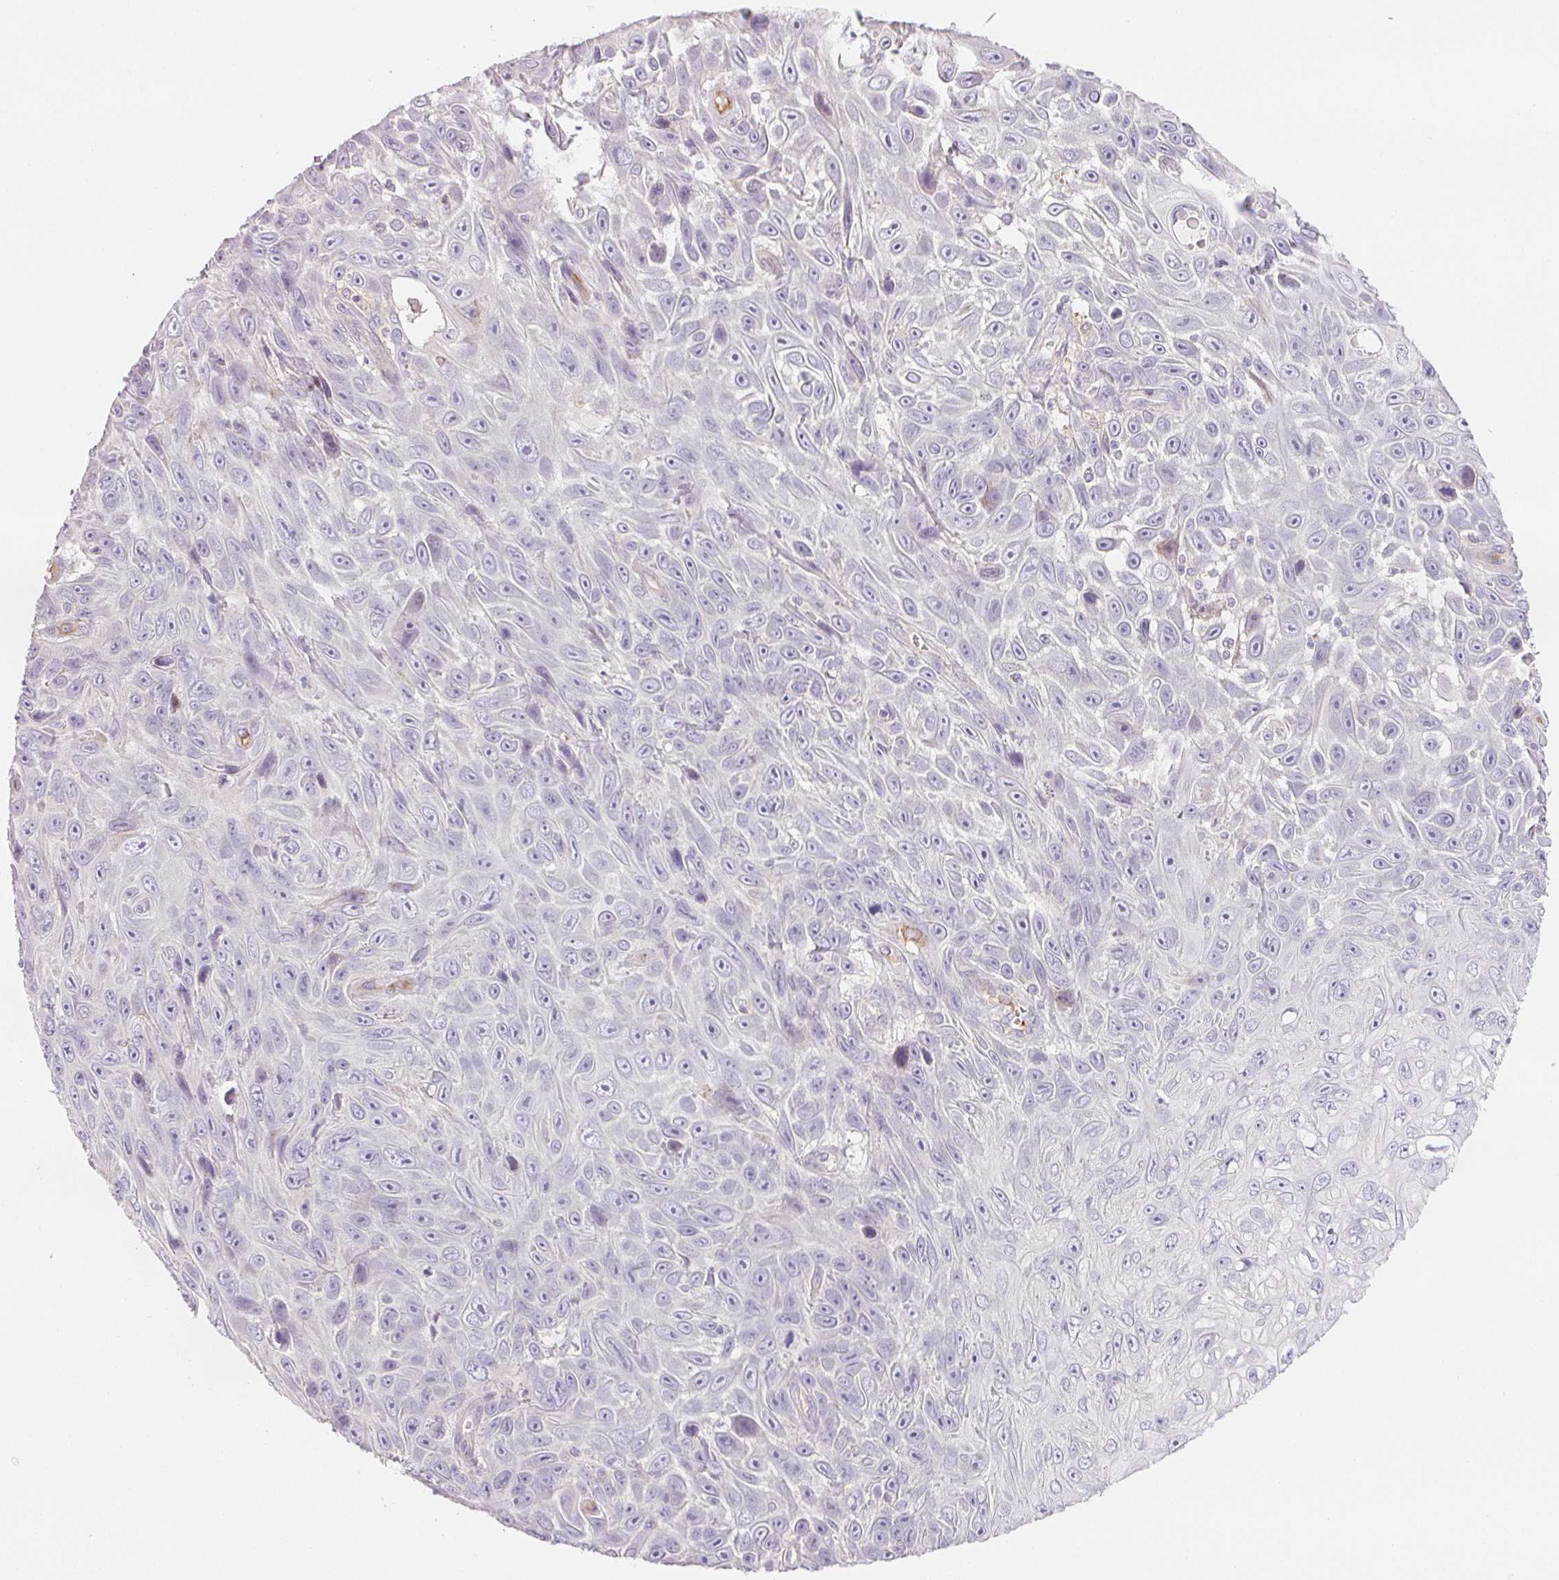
{"staining": {"intensity": "negative", "quantity": "none", "location": "none"}, "tissue": "skin cancer", "cell_type": "Tumor cells", "image_type": "cancer", "snomed": [{"axis": "morphology", "description": "Squamous cell carcinoma, NOS"}, {"axis": "topography", "description": "Skin"}], "caption": "IHC of skin cancer displays no staining in tumor cells. (Brightfield microscopy of DAB (3,3'-diaminobenzidine) immunohistochemistry (IHC) at high magnification).", "gene": "ANKRD13B", "patient": {"sex": "male", "age": 82}}